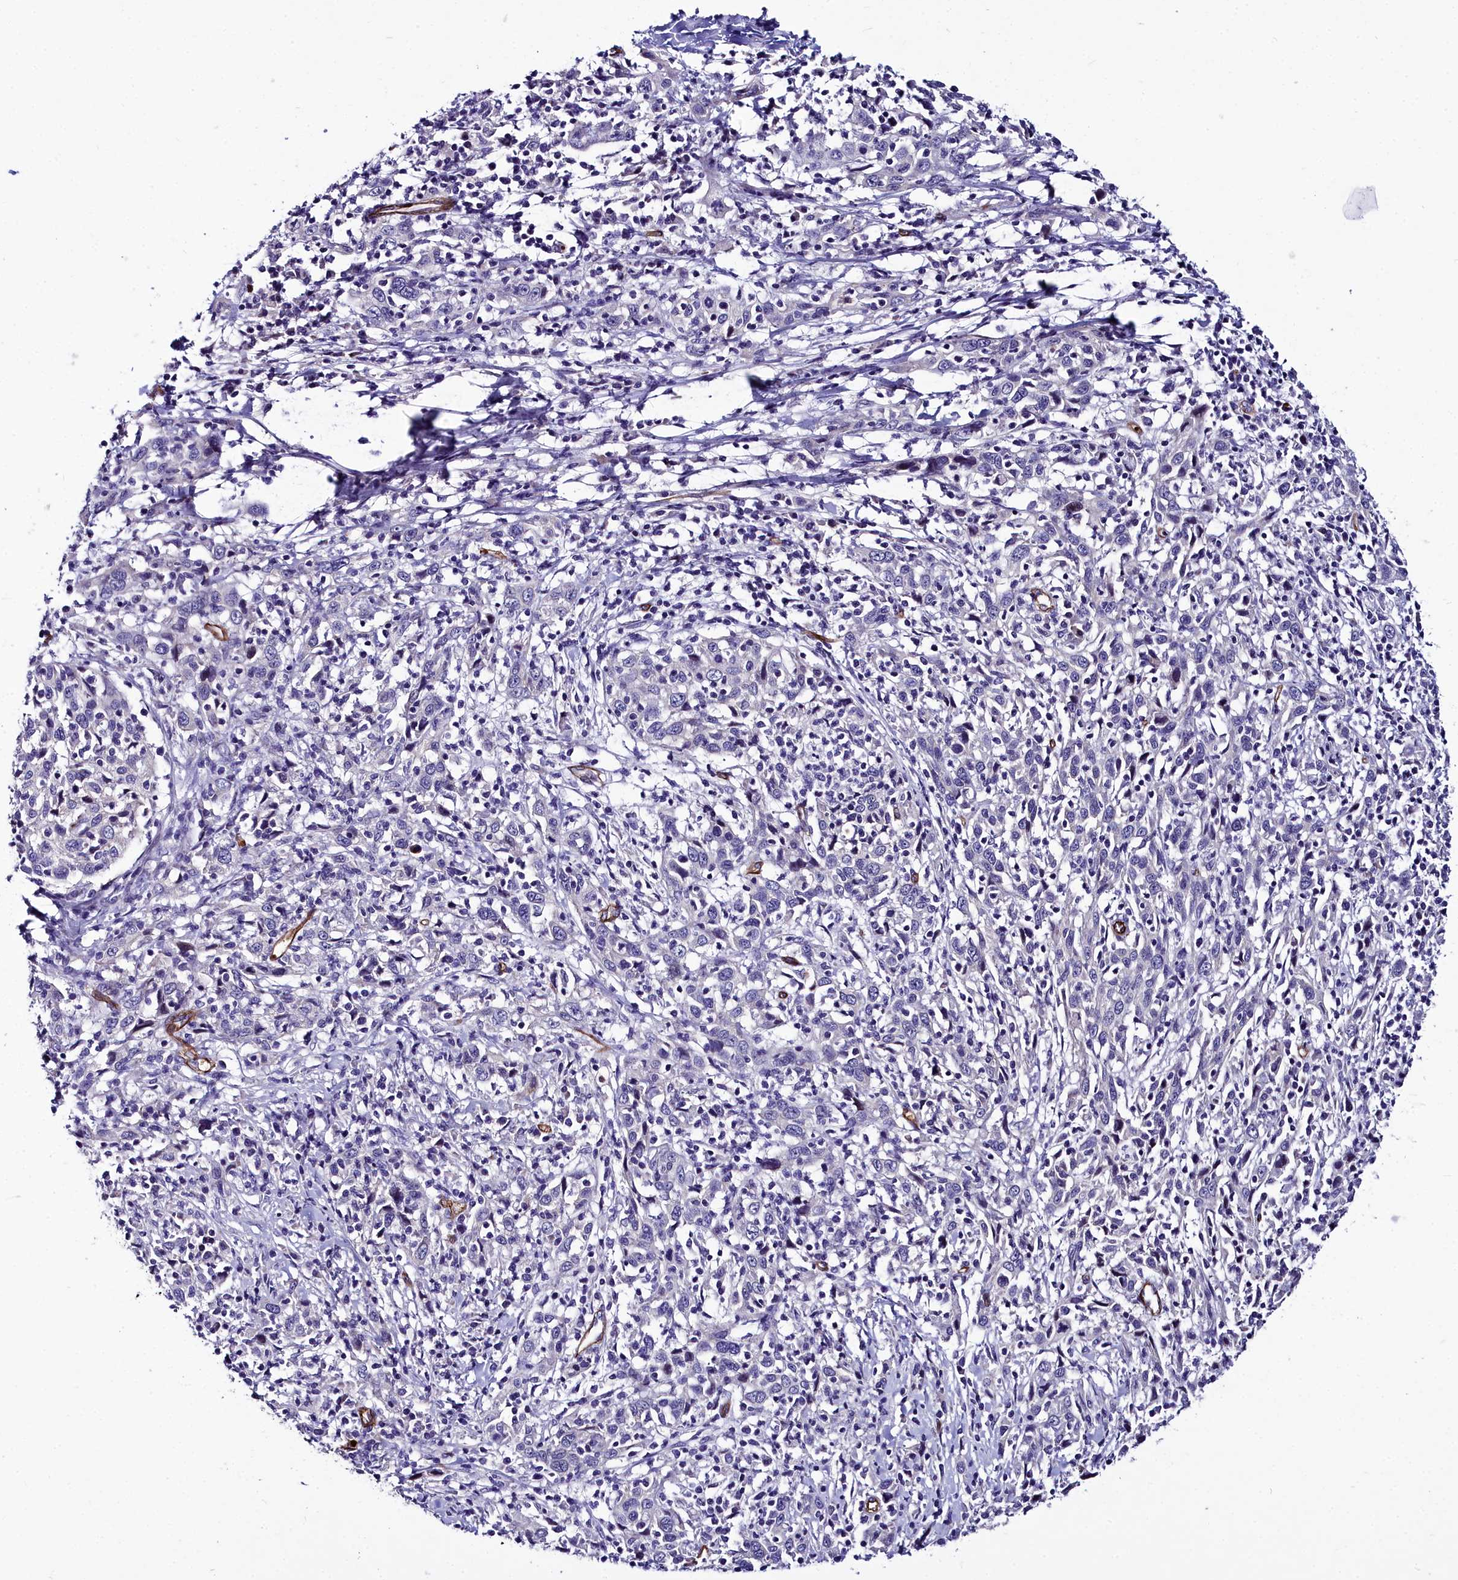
{"staining": {"intensity": "negative", "quantity": "none", "location": "none"}, "tissue": "cervical cancer", "cell_type": "Tumor cells", "image_type": "cancer", "snomed": [{"axis": "morphology", "description": "Squamous cell carcinoma, NOS"}, {"axis": "topography", "description": "Cervix"}], "caption": "High power microscopy photomicrograph of an IHC image of squamous cell carcinoma (cervical), revealing no significant staining in tumor cells. (Brightfield microscopy of DAB immunohistochemistry (IHC) at high magnification).", "gene": "CYP4F11", "patient": {"sex": "female", "age": 46}}